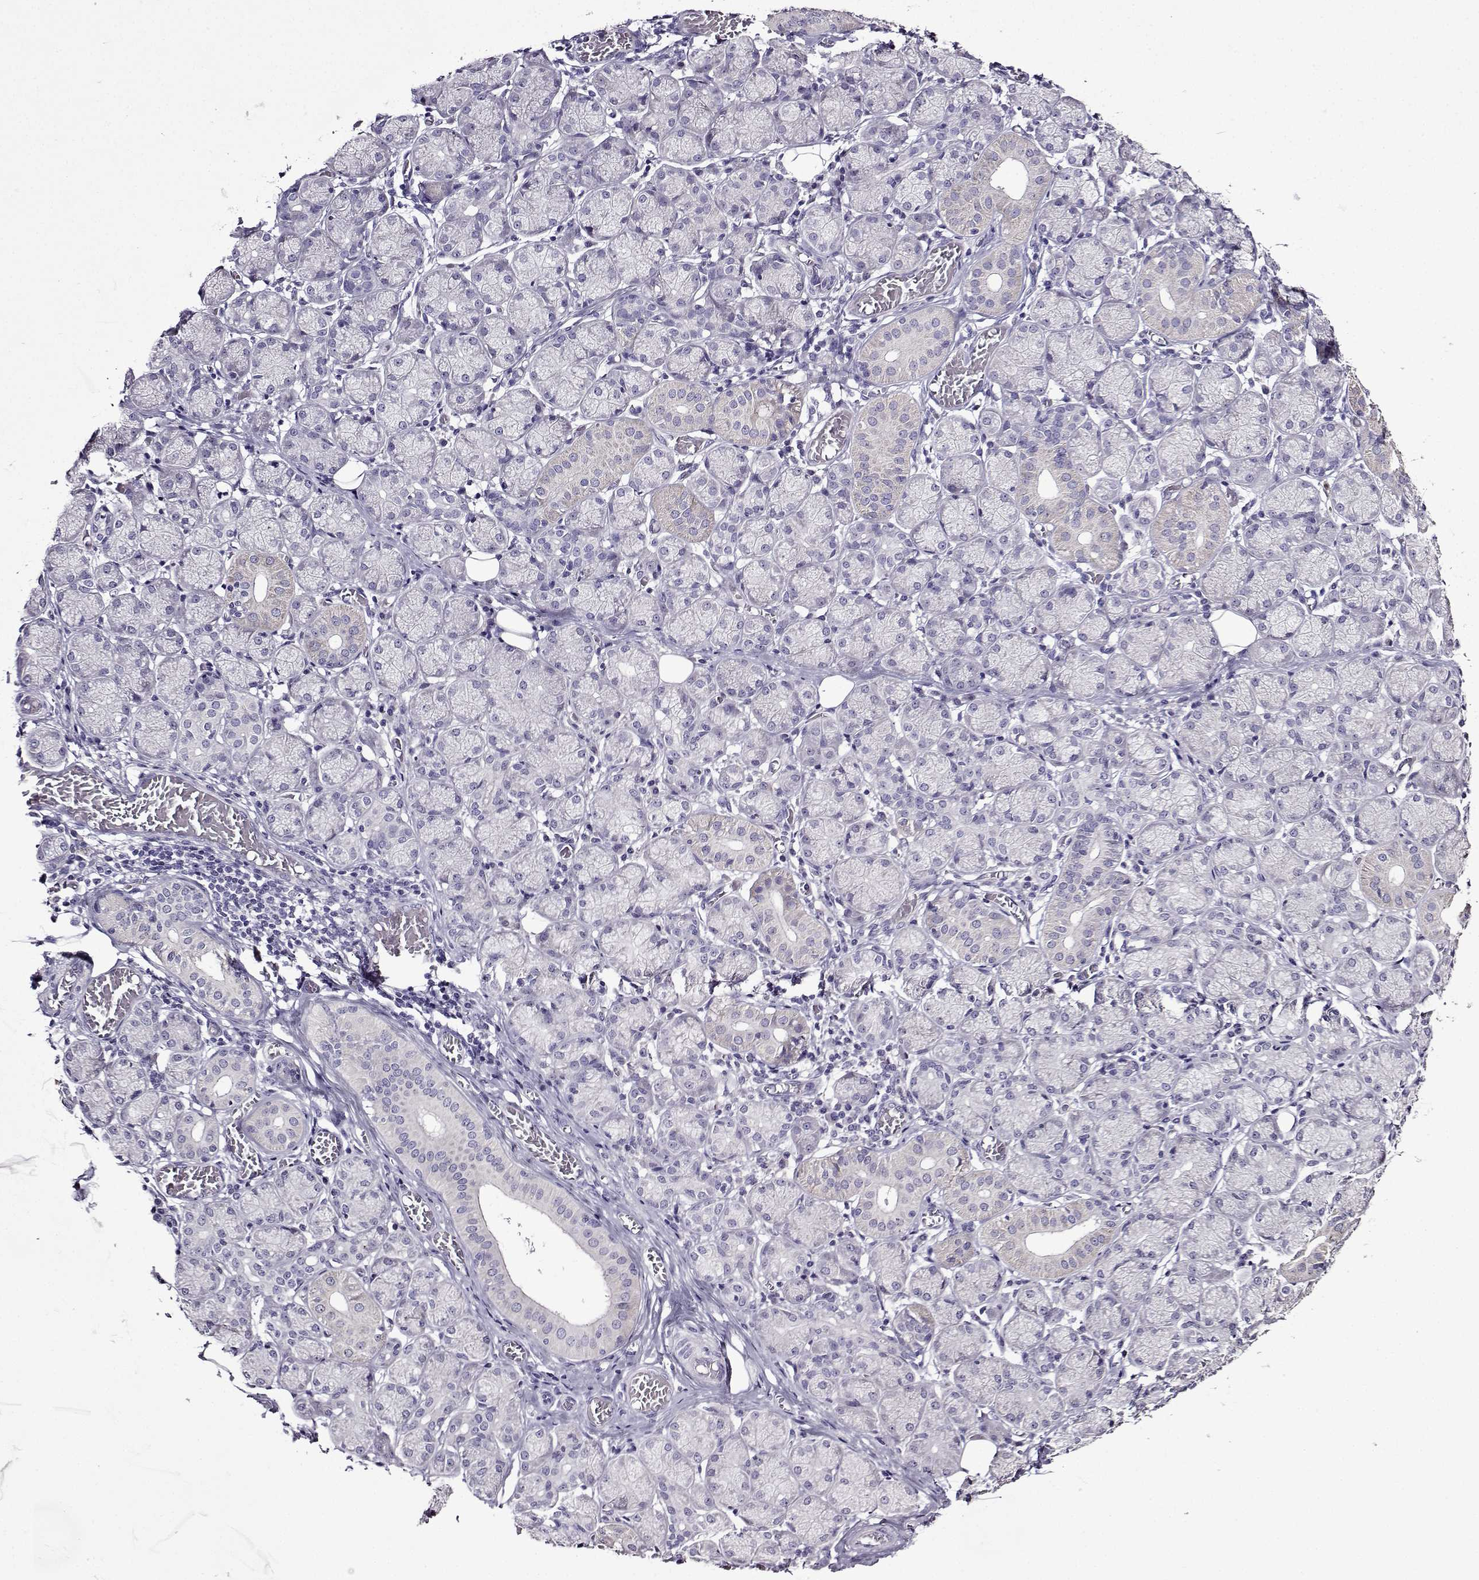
{"staining": {"intensity": "negative", "quantity": "none", "location": "none"}, "tissue": "salivary gland", "cell_type": "Glandular cells", "image_type": "normal", "snomed": [{"axis": "morphology", "description": "Normal tissue, NOS"}, {"axis": "topography", "description": "Salivary gland"}, {"axis": "topography", "description": "Peripheral nerve tissue"}], "caption": "Immunohistochemistry (IHC) photomicrograph of benign salivary gland: human salivary gland stained with DAB (3,3'-diaminobenzidine) shows no significant protein positivity in glandular cells. (DAB (3,3'-diaminobenzidine) immunohistochemistry with hematoxylin counter stain).", "gene": "TMEM266", "patient": {"sex": "female", "age": 24}}